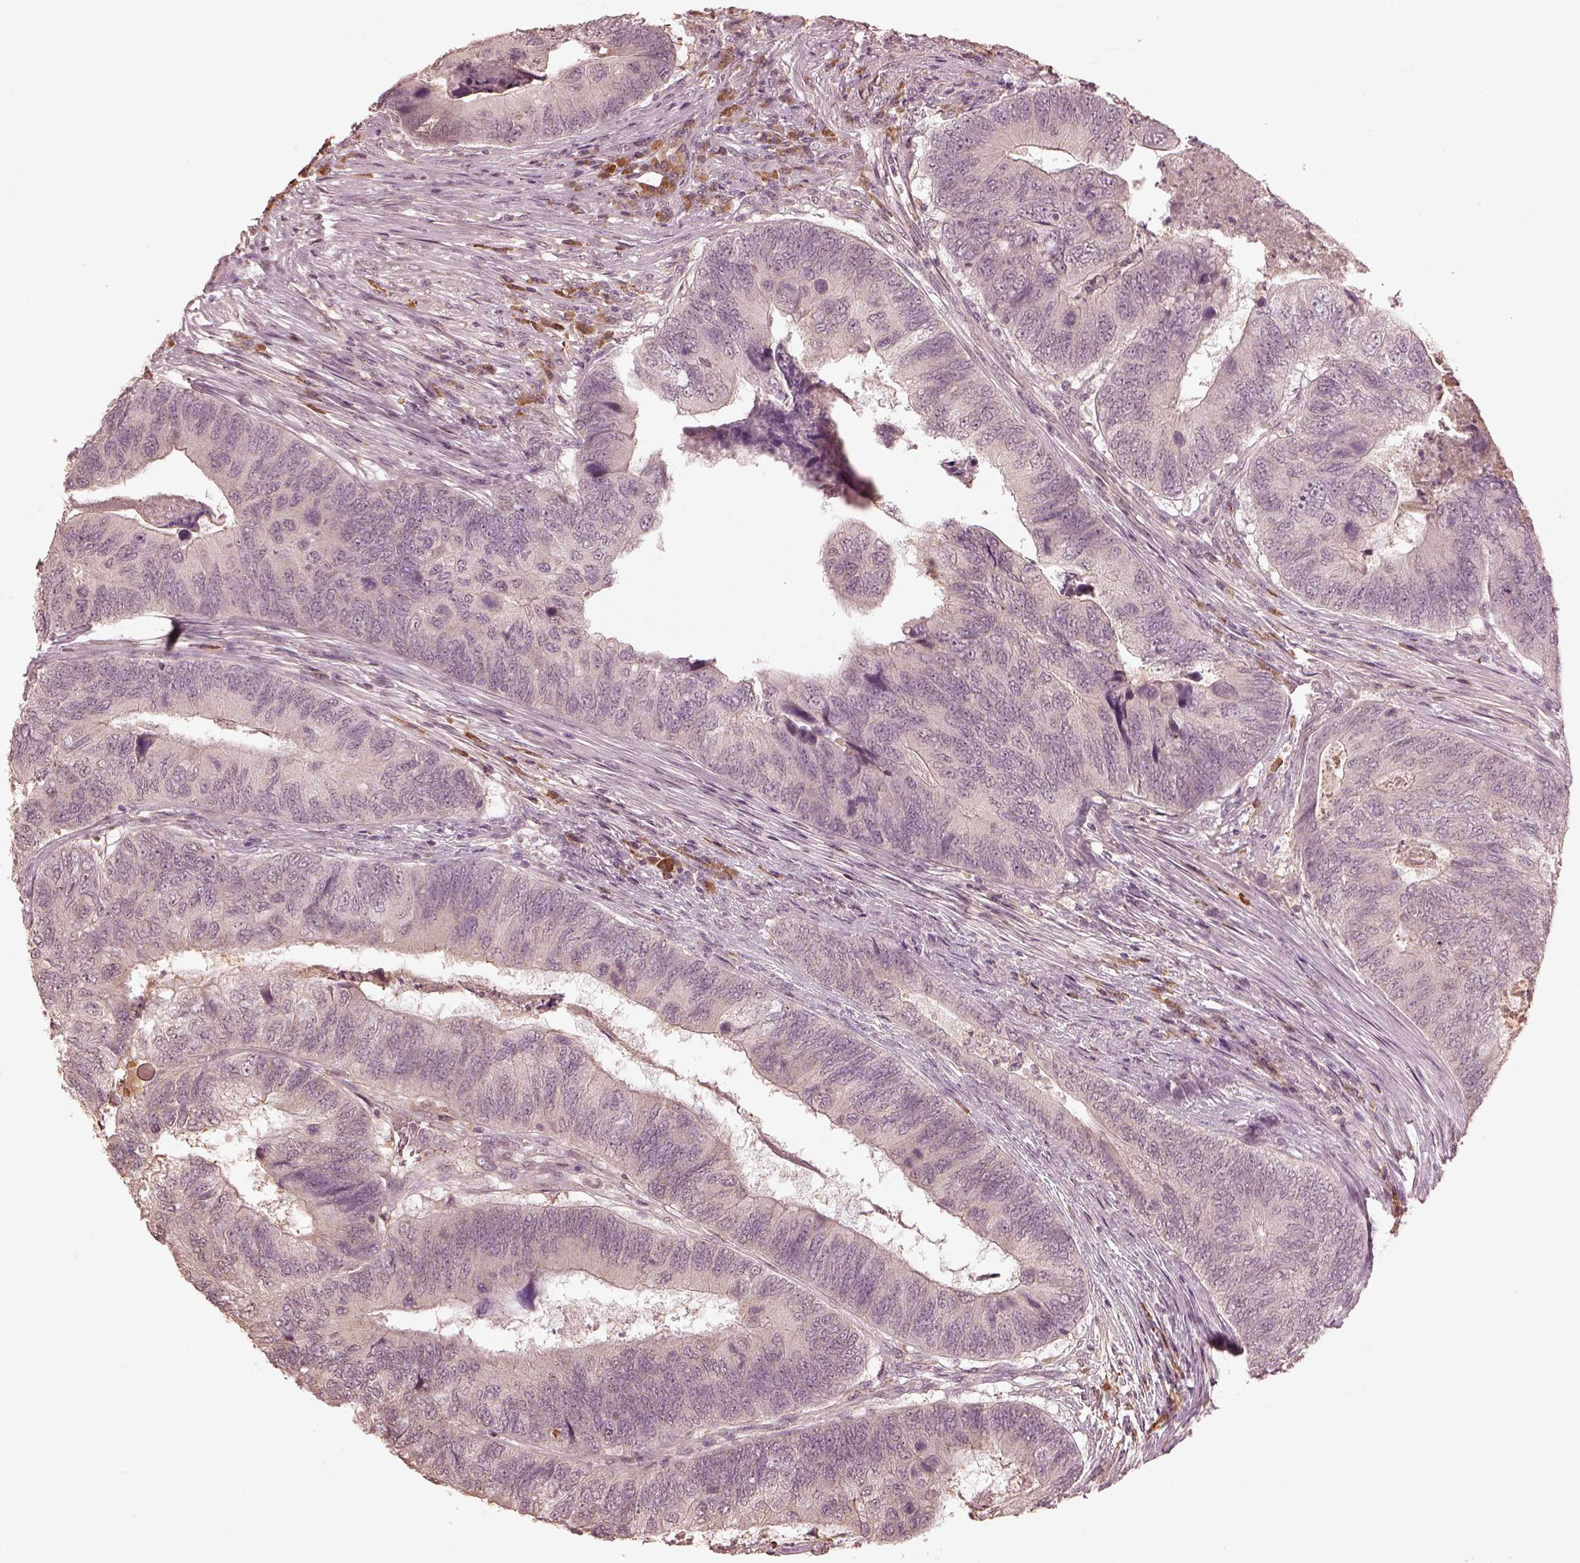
{"staining": {"intensity": "negative", "quantity": "none", "location": "none"}, "tissue": "colorectal cancer", "cell_type": "Tumor cells", "image_type": "cancer", "snomed": [{"axis": "morphology", "description": "Adenocarcinoma, NOS"}, {"axis": "topography", "description": "Colon"}], "caption": "Immunohistochemical staining of human colorectal cancer shows no significant staining in tumor cells. (DAB (3,3'-diaminobenzidine) immunohistochemistry (IHC) visualized using brightfield microscopy, high magnification).", "gene": "CALR3", "patient": {"sex": "female", "age": 67}}